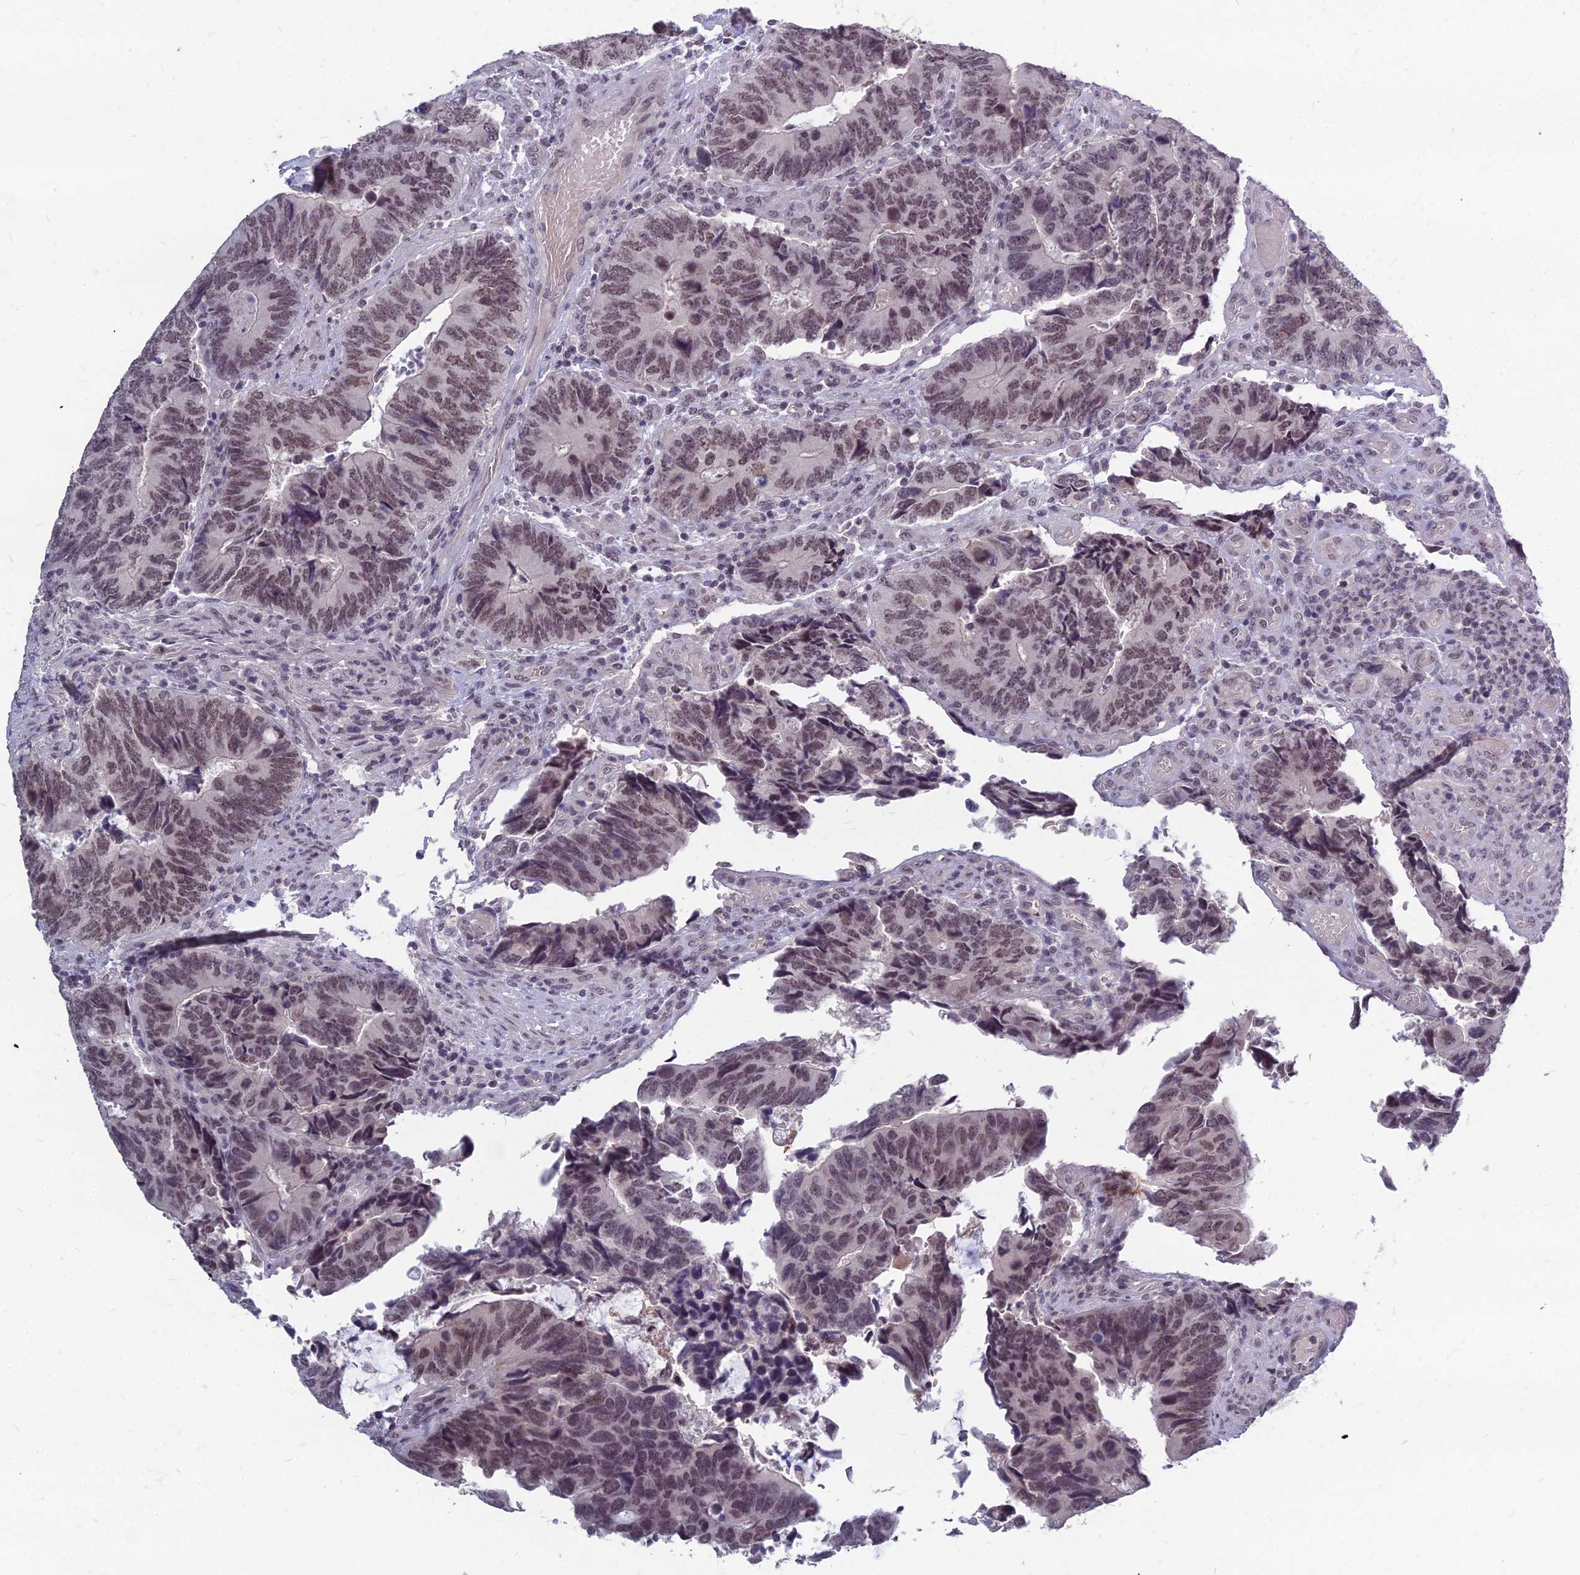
{"staining": {"intensity": "moderate", "quantity": ">75%", "location": "nuclear"}, "tissue": "colorectal cancer", "cell_type": "Tumor cells", "image_type": "cancer", "snomed": [{"axis": "morphology", "description": "Adenocarcinoma, NOS"}, {"axis": "topography", "description": "Colon"}], "caption": "The micrograph displays staining of colorectal cancer, revealing moderate nuclear protein expression (brown color) within tumor cells.", "gene": "KAT7", "patient": {"sex": "male", "age": 87}}